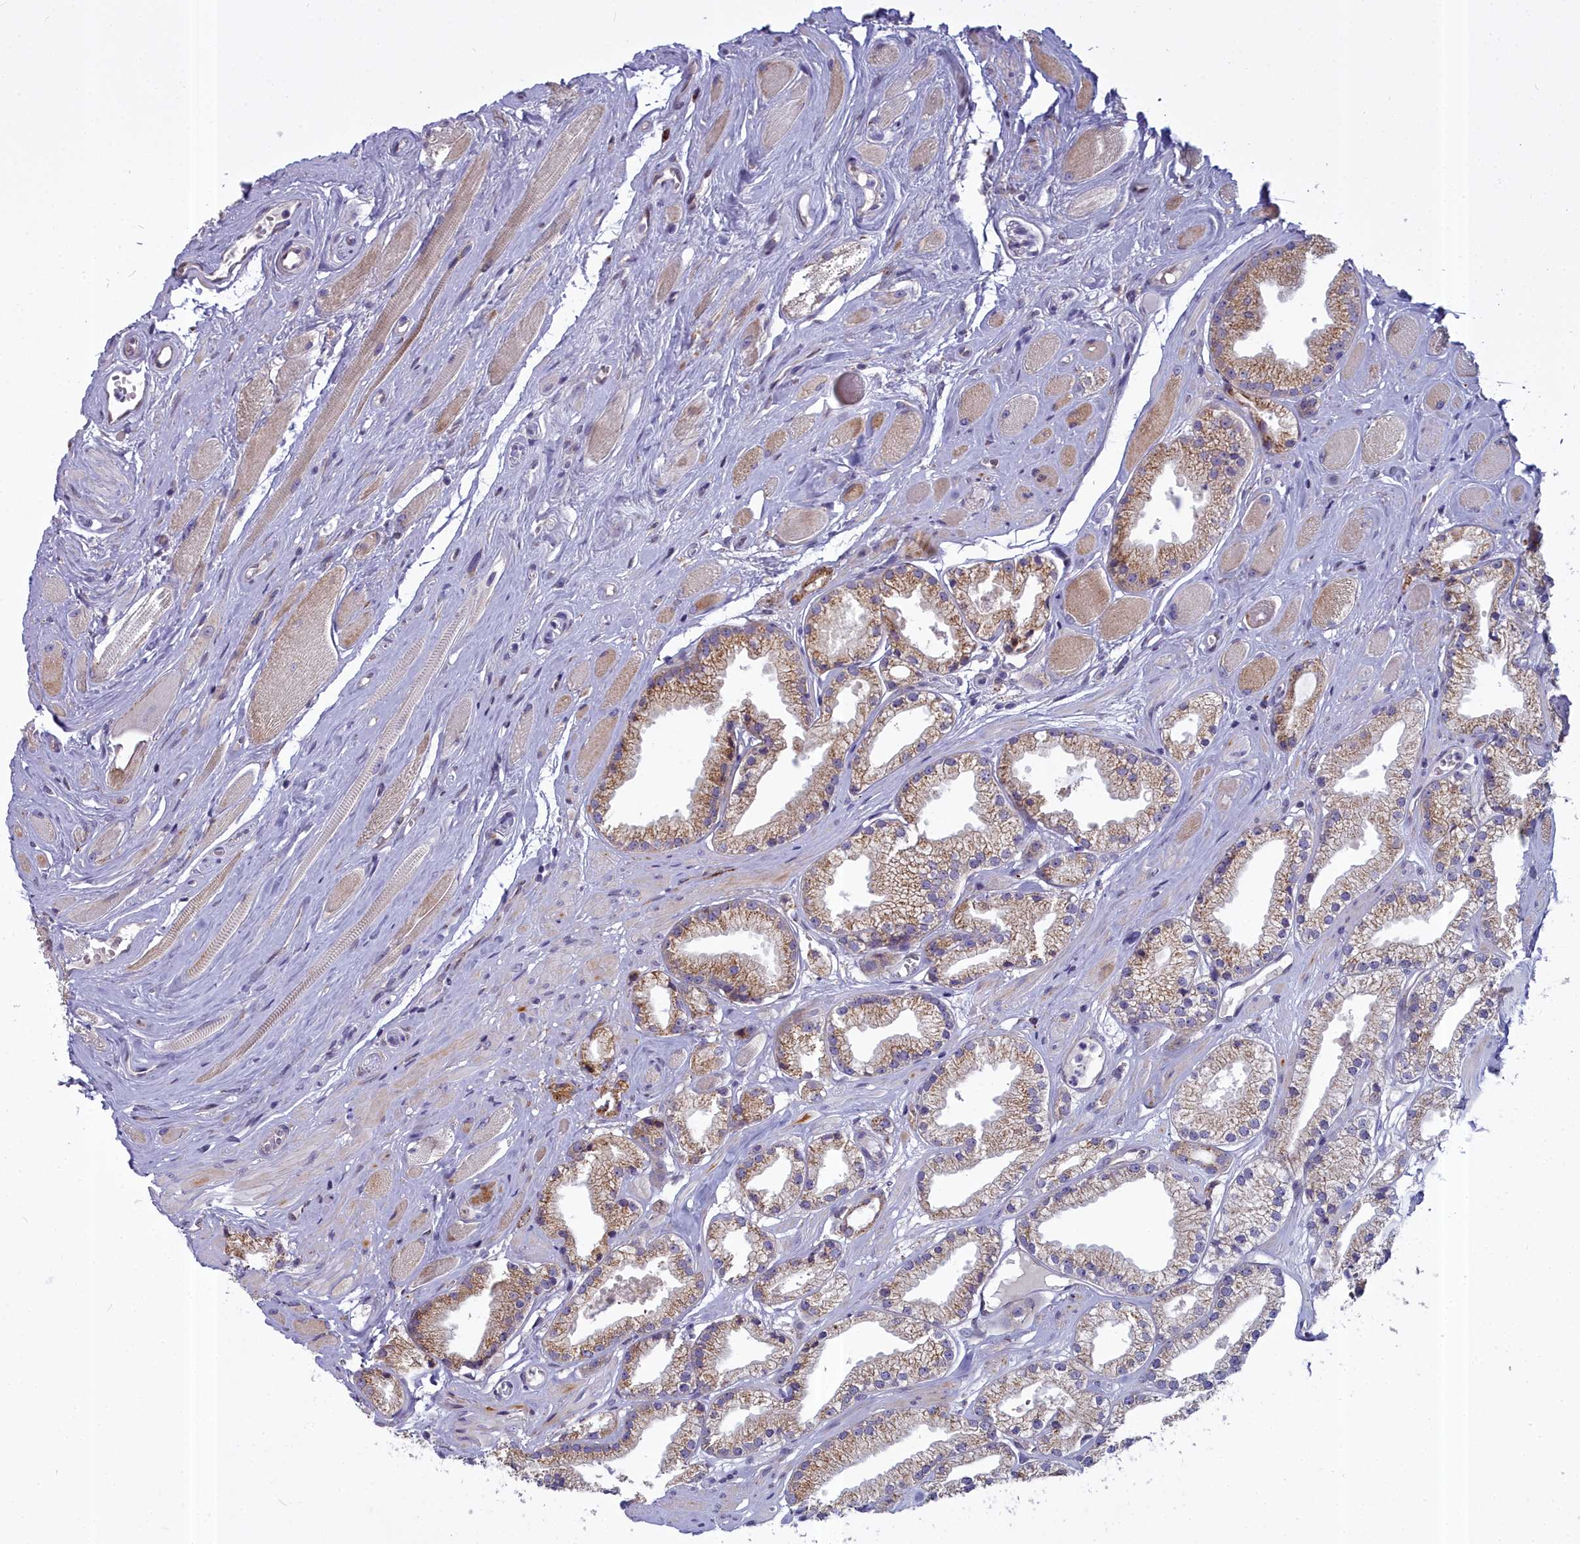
{"staining": {"intensity": "weak", "quantity": ">75%", "location": "cytoplasmic/membranous"}, "tissue": "prostate cancer", "cell_type": "Tumor cells", "image_type": "cancer", "snomed": [{"axis": "morphology", "description": "Adenocarcinoma, High grade"}, {"axis": "topography", "description": "Prostate"}], "caption": "Immunohistochemical staining of human prostate high-grade adenocarcinoma exhibits low levels of weak cytoplasmic/membranous protein positivity in about >75% of tumor cells.", "gene": "WDPCP", "patient": {"sex": "male", "age": 67}}